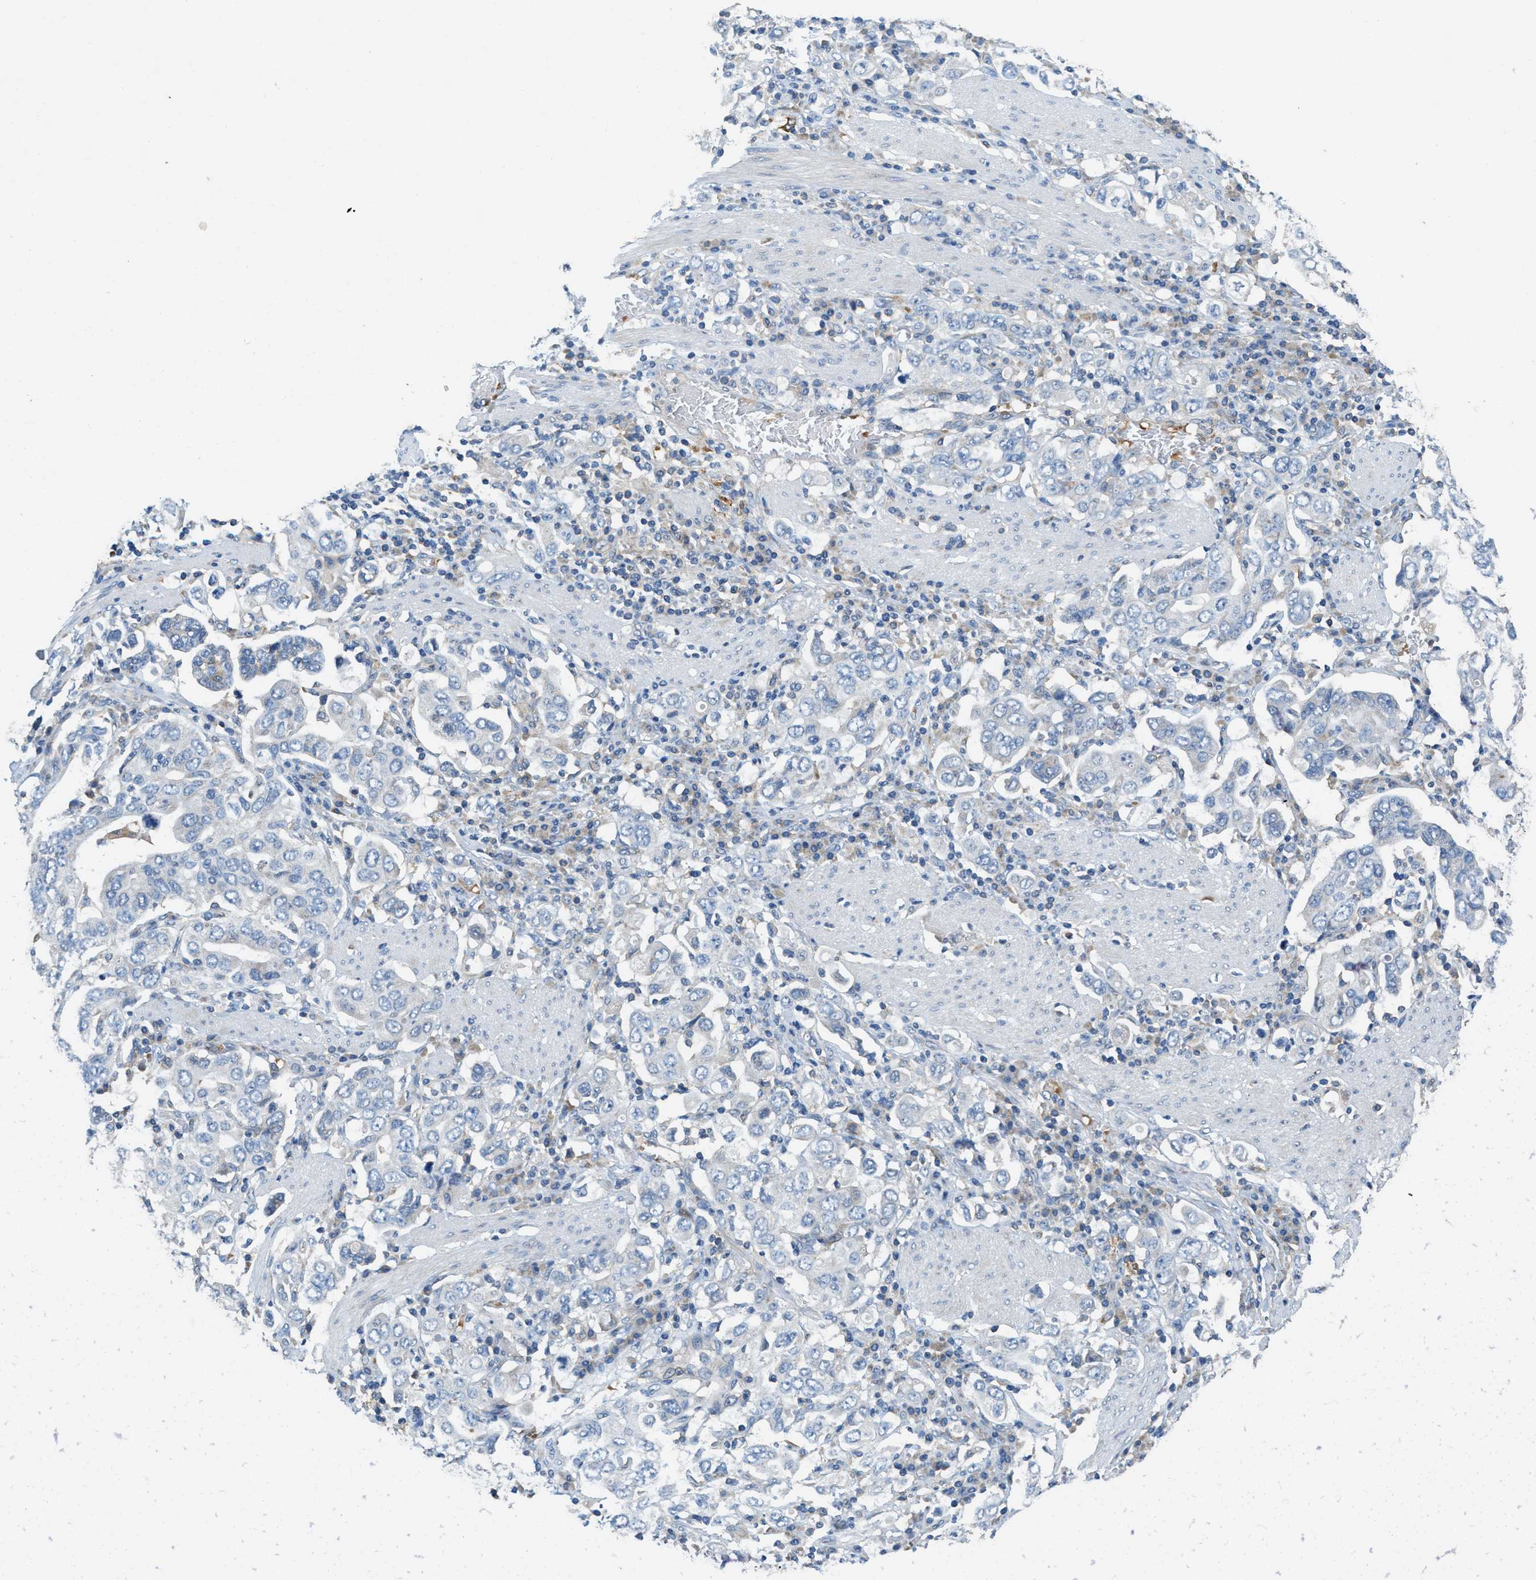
{"staining": {"intensity": "negative", "quantity": "none", "location": "none"}, "tissue": "stomach cancer", "cell_type": "Tumor cells", "image_type": "cancer", "snomed": [{"axis": "morphology", "description": "Adenocarcinoma, NOS"}, {"axis": "topography", "description": "Stomach, upper"}], "caption": "A high-resolution image shows IHC staining of stomach adenocarcinoma, which displays no significant positivity in tumor cells.", "gene": "DGKE", "patient": {"sex": "male", "age": 62}}